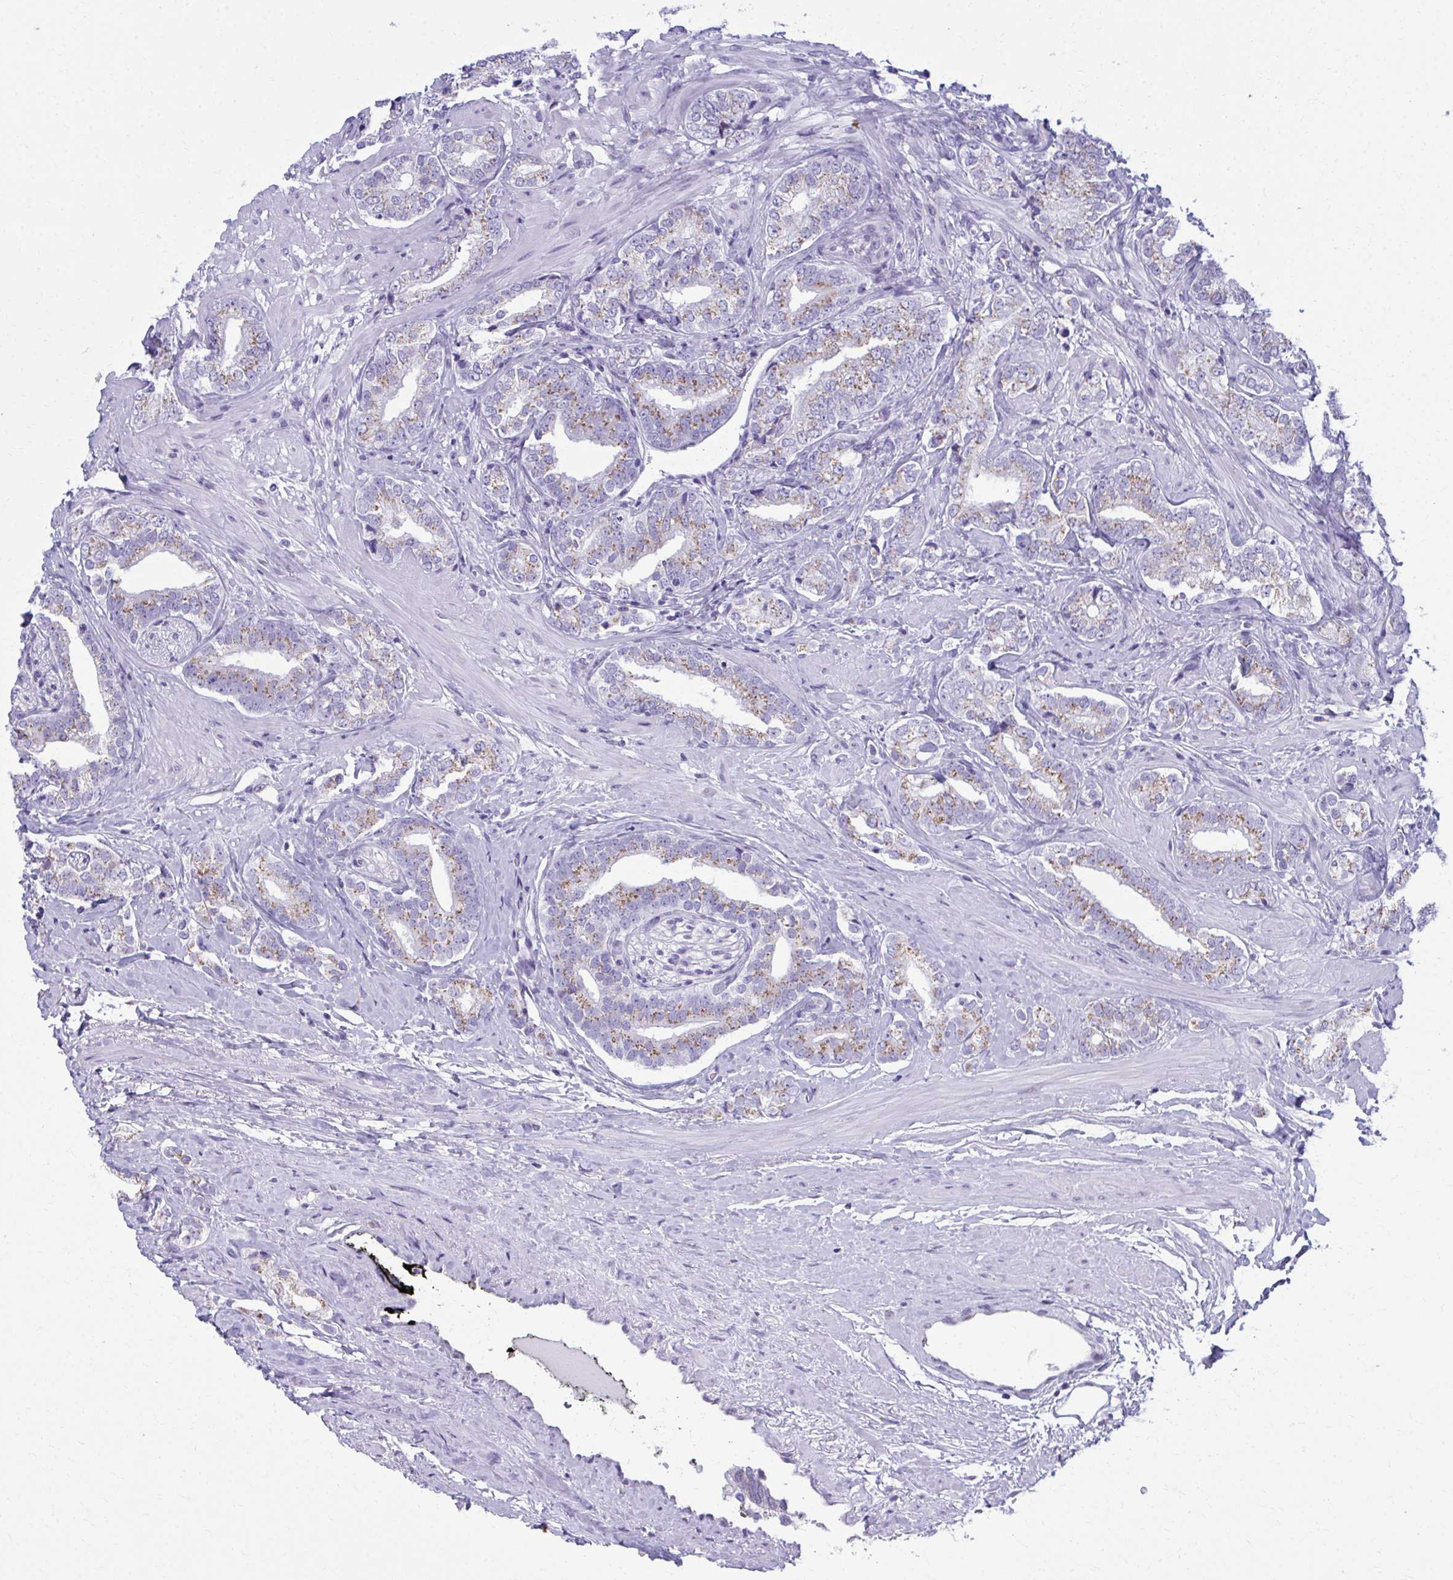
{"staining": {"intensity": "moderate", "quantity": "25%-75%", "location": "cytoplasmic/membranous"}, "tissue": "prostate cancer", "cell_type": "Tumor cells", "image_type": "cancer", "snomed": [{"axis": "morphology", "description": "Adenocarcinoma, High grade"}, {"axis": "topography", "description": "Prostate"}], "caption": "Protein expression analysis of human prostate cancer reveals moderate cytoplasmic/membranous staining in approximately 25%-75% of tumor cells. (IHC, brightfield microscopy, high magnification).", "gene": "SCLY", "patient": {"sex": "male", "age": 72}}